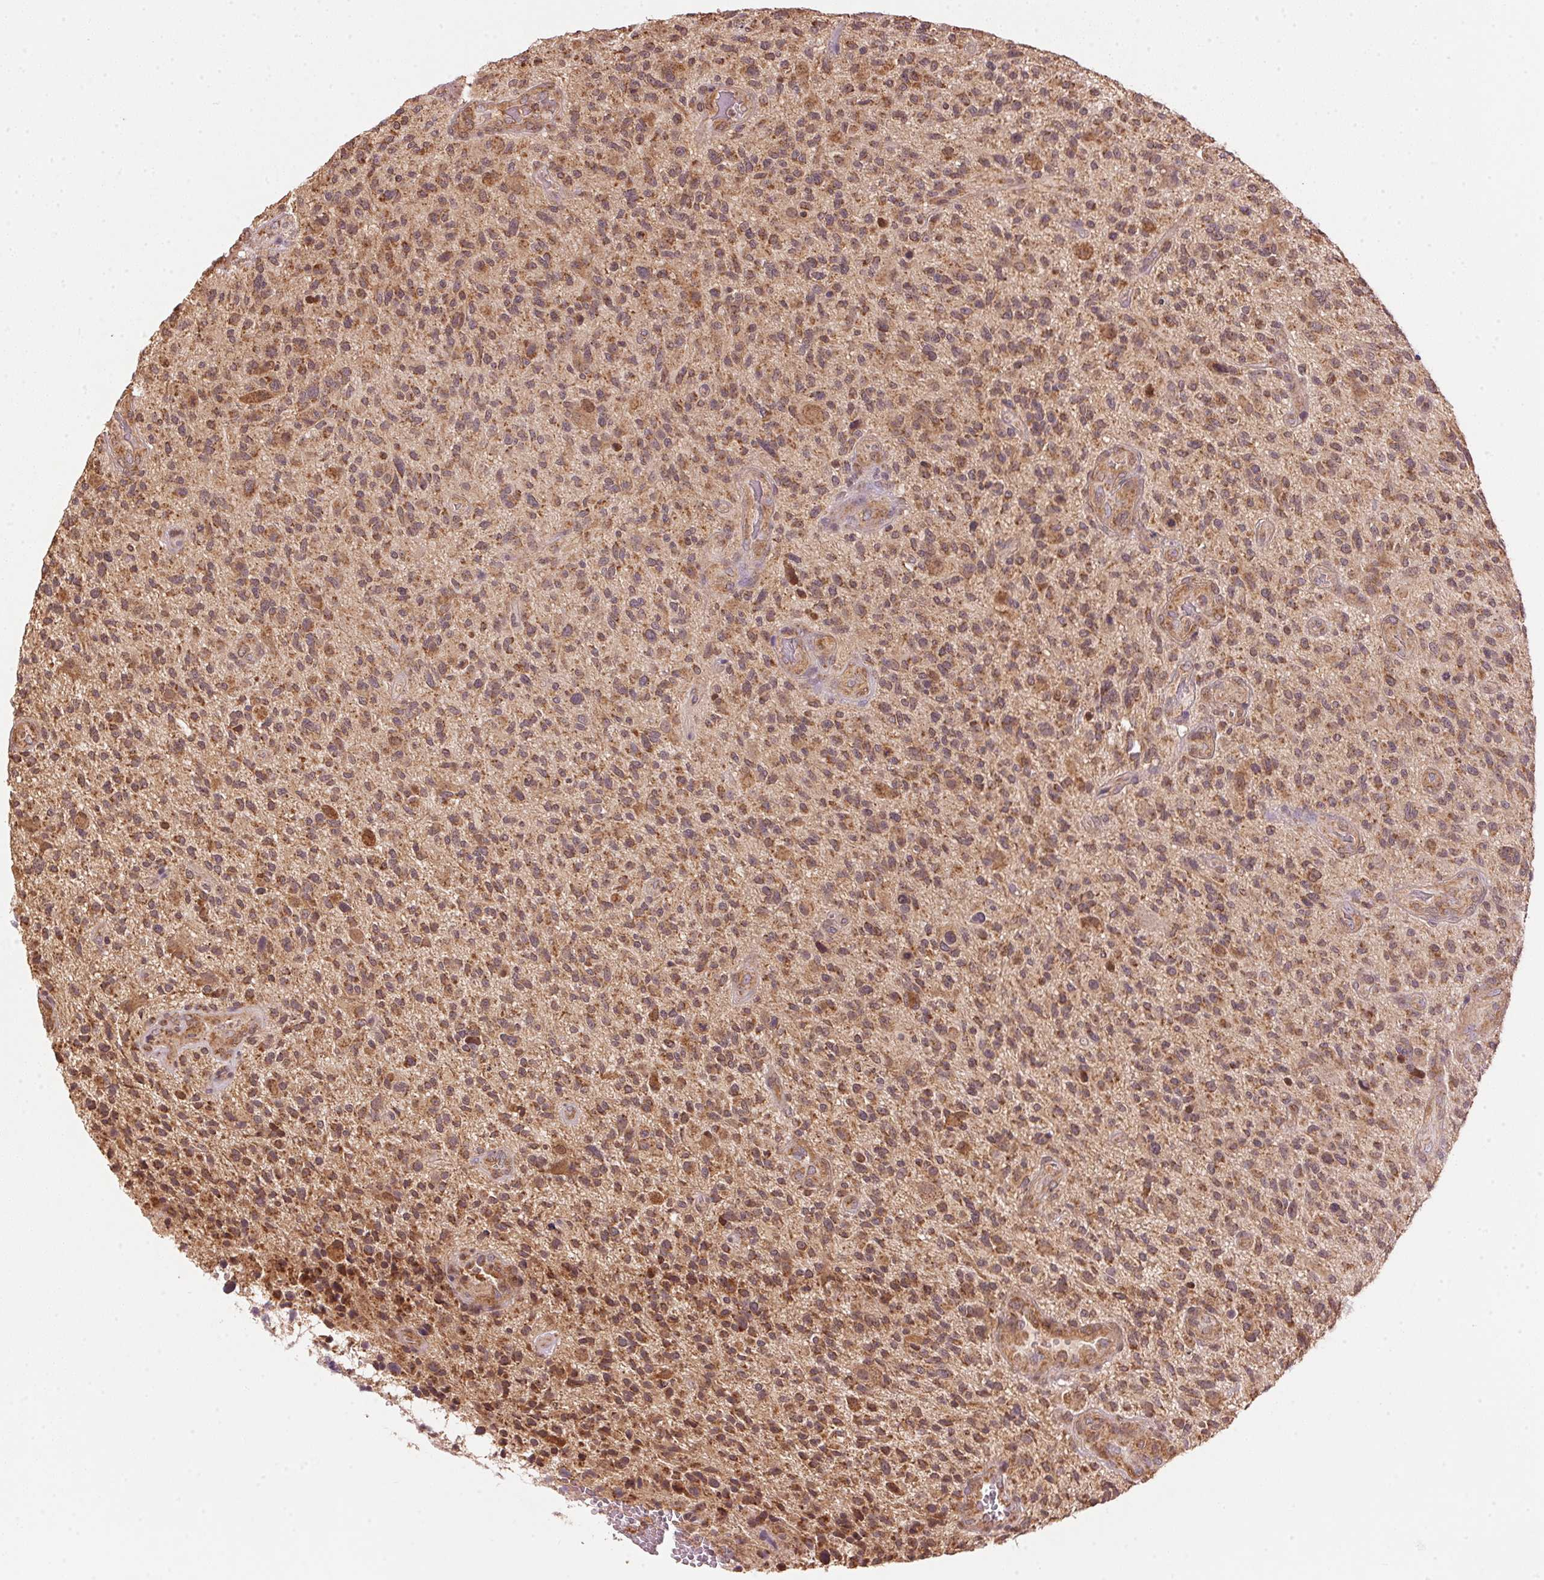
{"staining": {"intensity": "moderate", "quantity": ">75%", "location": "cytoplasmic/membranous"}, "tissue": "glioma", "cell_type": "Tumor cells", "image_type": "cancer", "snomed": [{"axis": "morphology", "description": "Glioma, malignant, High grade"}, {"axis": "topography", "description": "Brain"}], "caption": "Brown immunohistochemical staining in glioma demonstrates moderate cytoplasmic/membranous positivity in about >75% of tumor cells.", "gene": "ARHGAP6", "patient": {"sex": "male", "age": 47}}